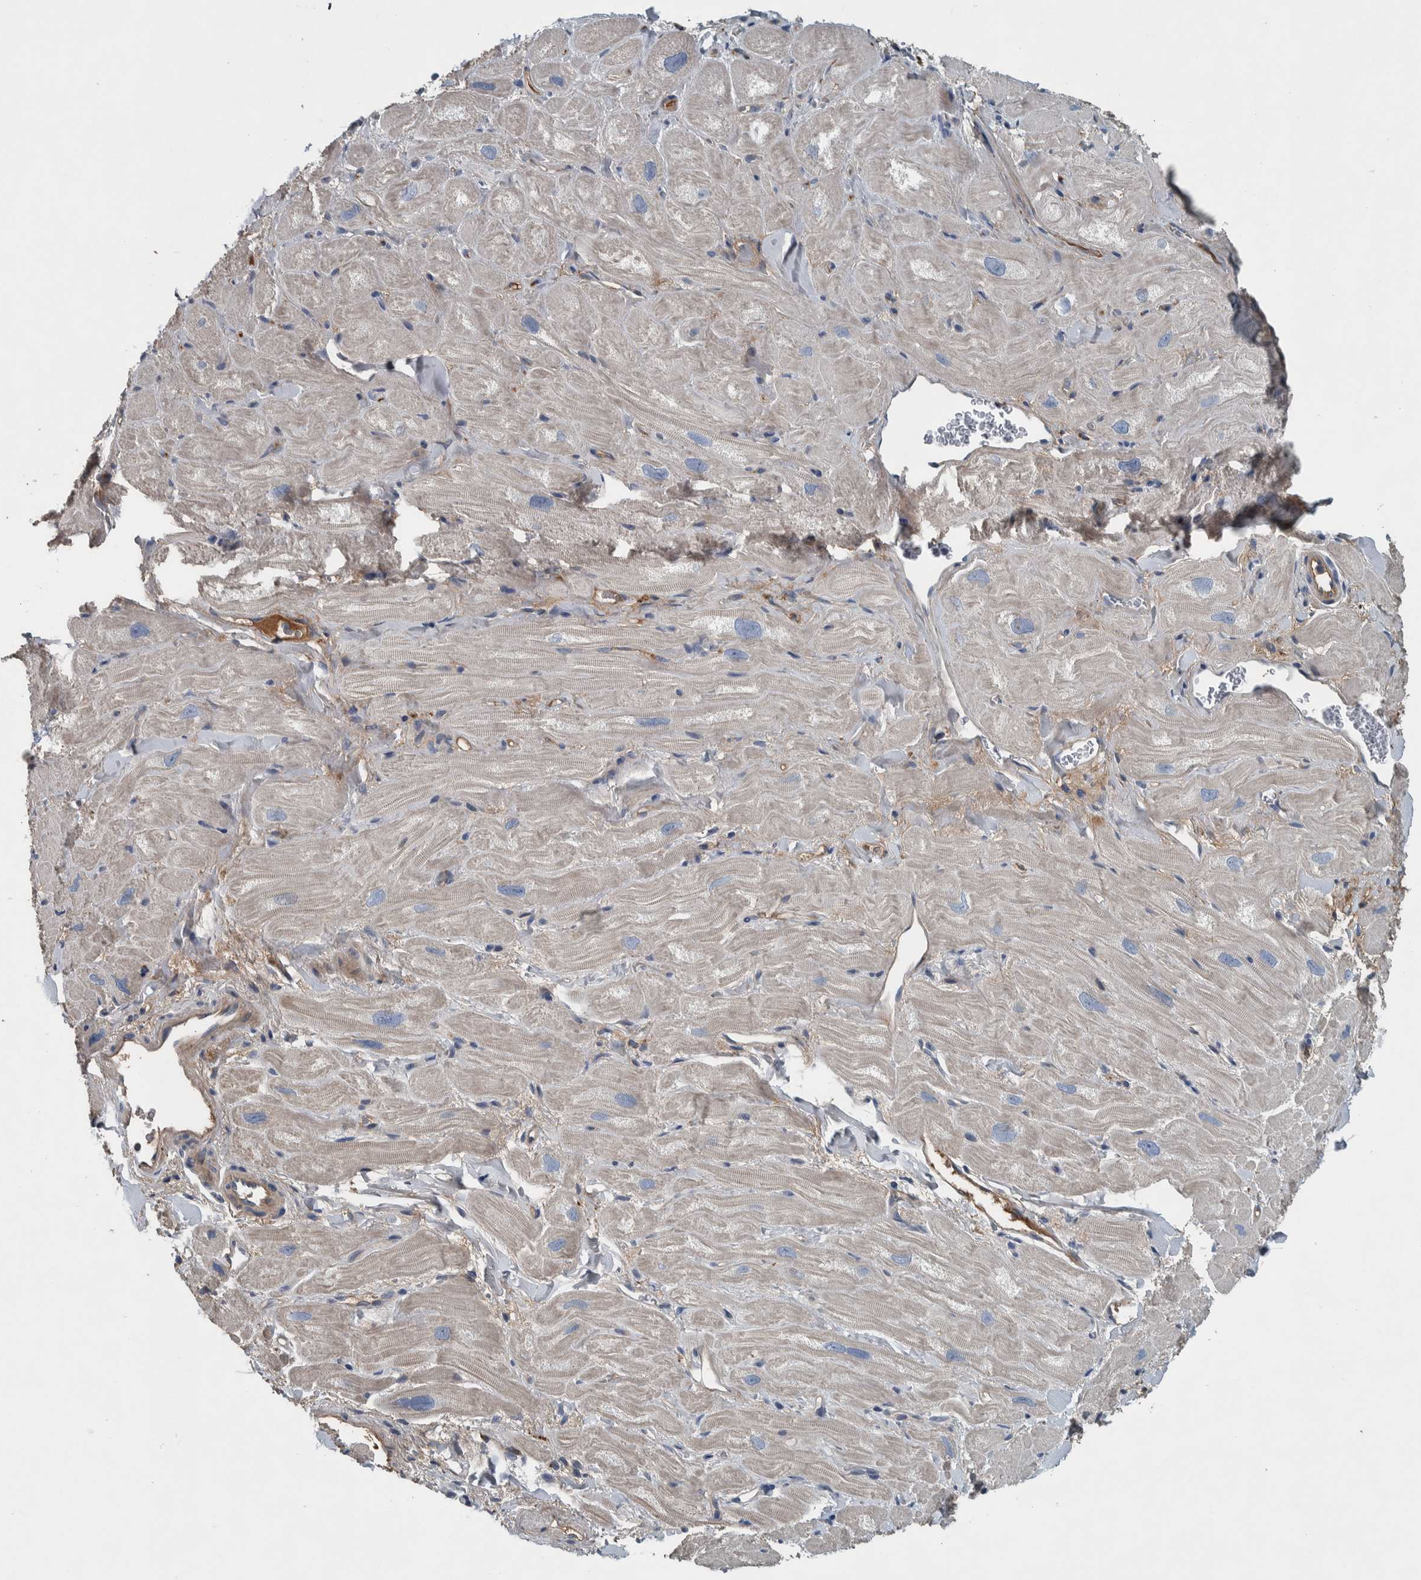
{"staining": {"intensity": "weak", "quantity": "<25%", "location": "cytoplasmic/membranous"}, "tissue": "heart muscle", "cell_type": "Cardiomyocytes", "image_type": "normal", "snomed": [{"axis": "morphology", "description": "Normal tissue, NOS"}, {"axis": "topography", "description": "Heart"}], "caption": "Heart muscle stained for a protein using immunohistochemistry (IHC) reveals no positivity cardiomyocytes.", "gene": "SERPINC1", "patient": {"sex": "male", "age": 49}}